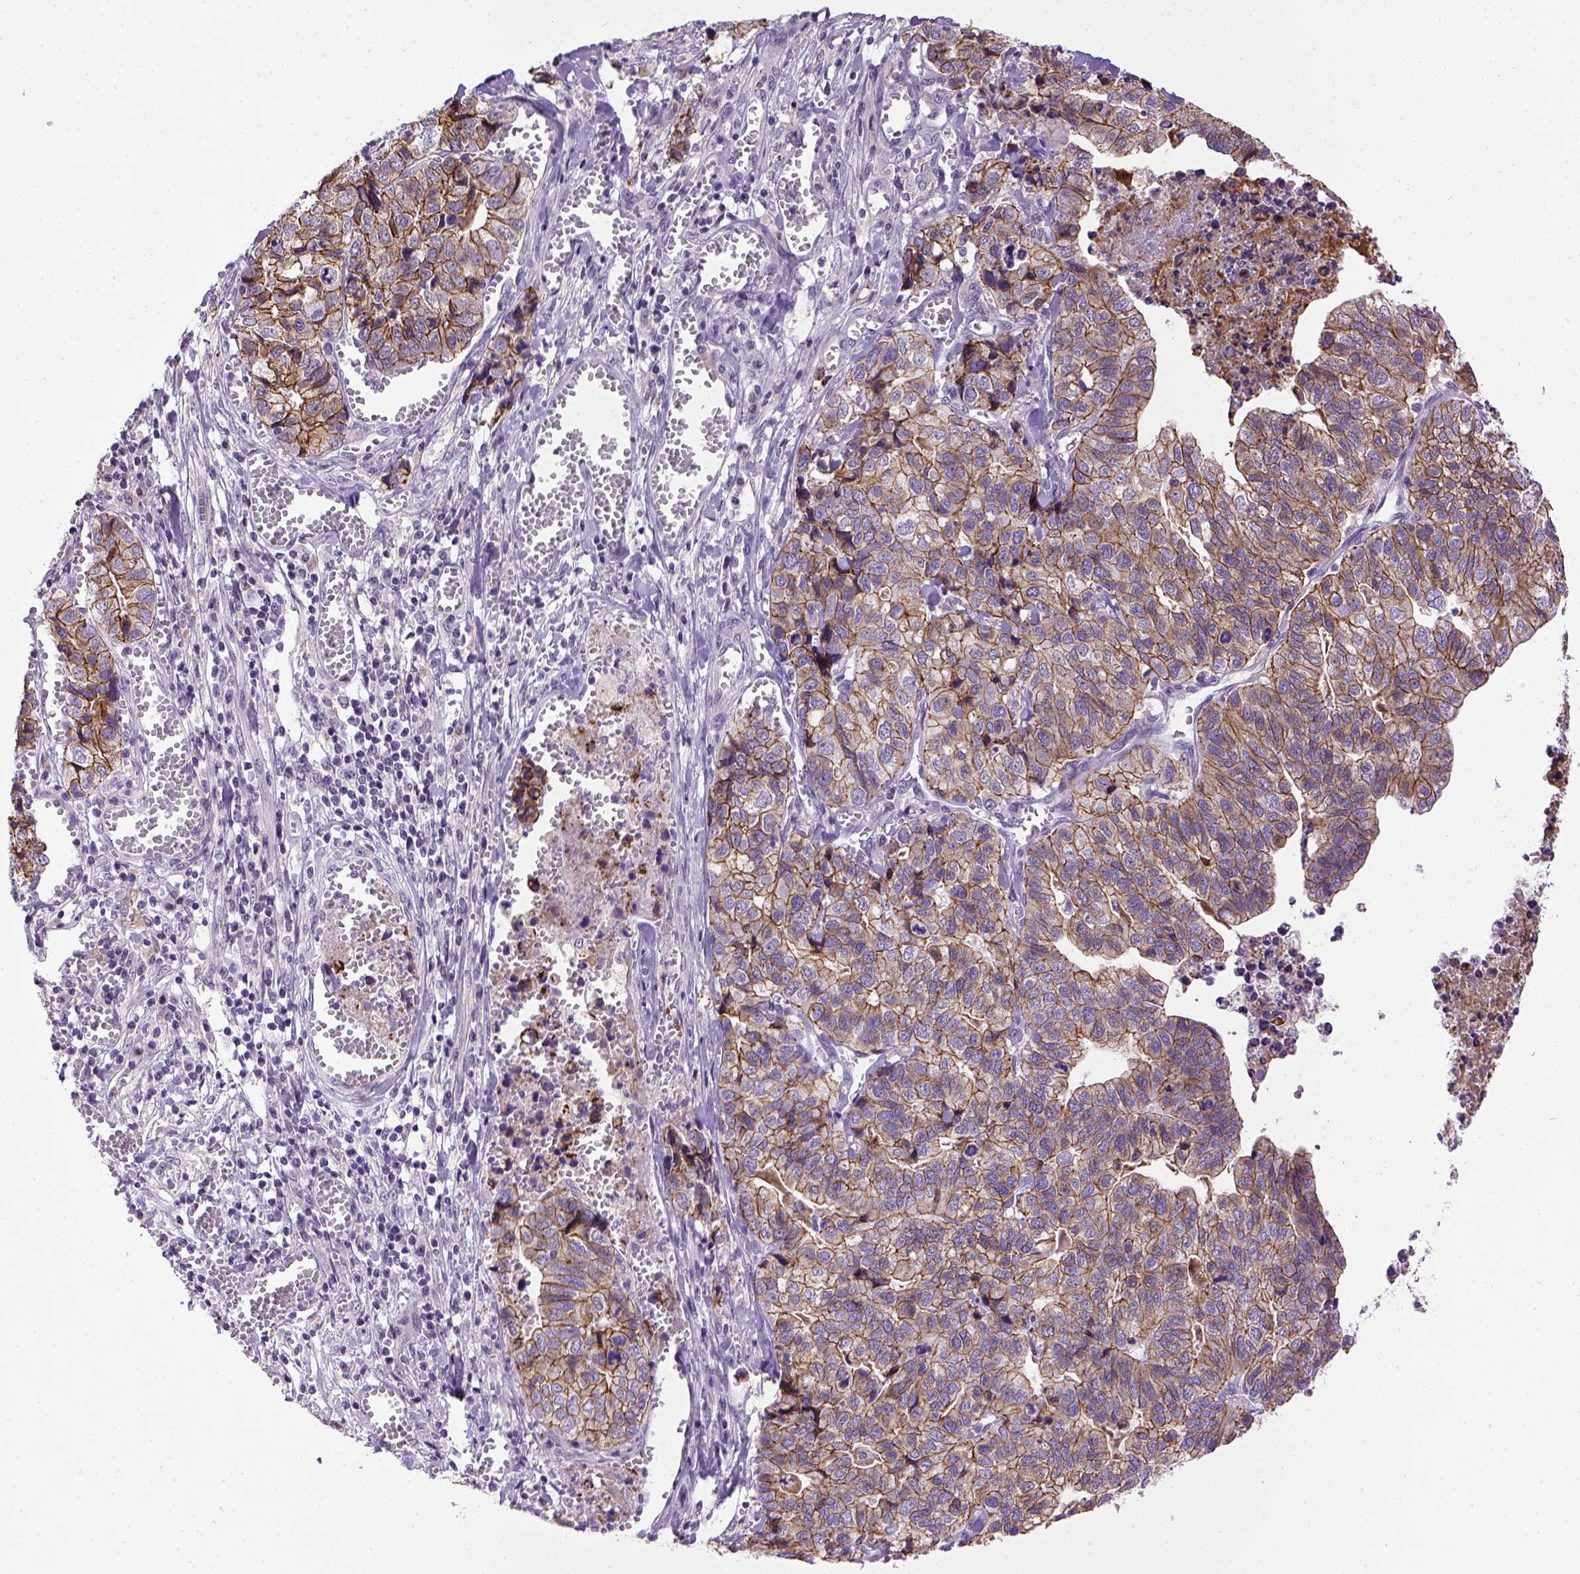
{"staining": {"intensity": "strong", "quantity": ">75%", "location": "cytoplasmic/membranous"}, "tissue": "stomach cancer", "cell_type": "Tumor cells", "image_type": "cancer", "snomed": [{"axis": "morphology", "description": "Adenocarcinoma, NOS"}, {"axis": "topography", "description": "Stomach, upper"}], "caption": "Protein expression by IHC reveals strong cytoplasmic/membranous positivity in approximately >75% of tumor cells in stomach adenocarcinoma. (Stains: DAB in brown, nuclei in blue, Microscopy: brightfield microscopy at high magnification).", "gene": "CDH1", "patient": {"sex": "female", "age": 67}}